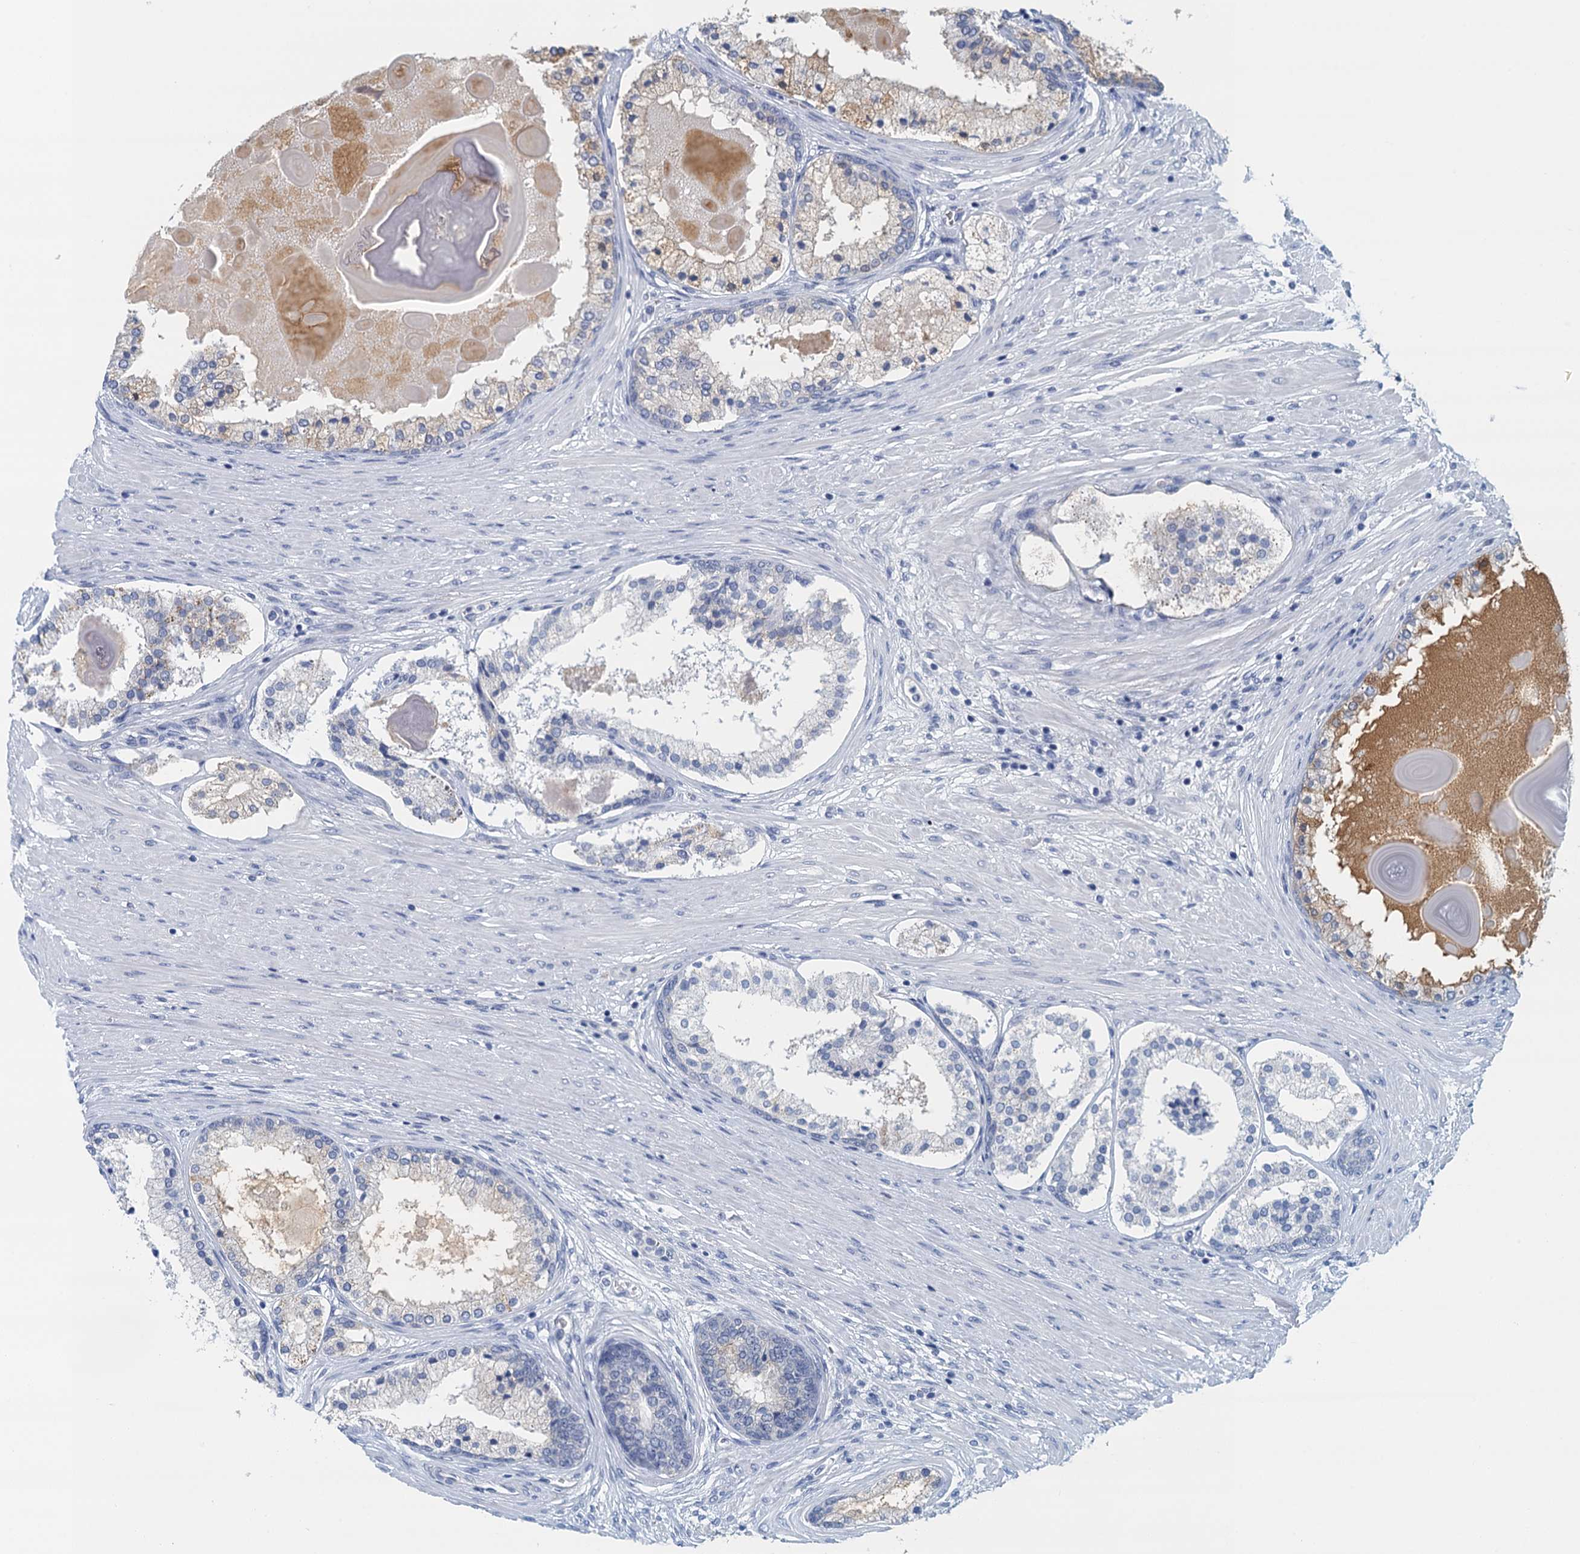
{"staining": {"intensity": "negative", "quantity": "none", "location": "none"}, "tissue": "prostate cancer", "cell_type": "Tumor cells", "image_type": "cancer", "snomed": [{"axis": "morphology", "description": "Adenocarcinoma, Low grade"}, {"axis": "topography", "description": "Prostate"}], "caption": "Human prostate low-grade adenocarcinoma stained for a protein using immunohistochemistry (IHC) demonstrates no positivity in tumor cells.", "gene": "NUBP2", "patient": {"sex": "male", "age": 59}}